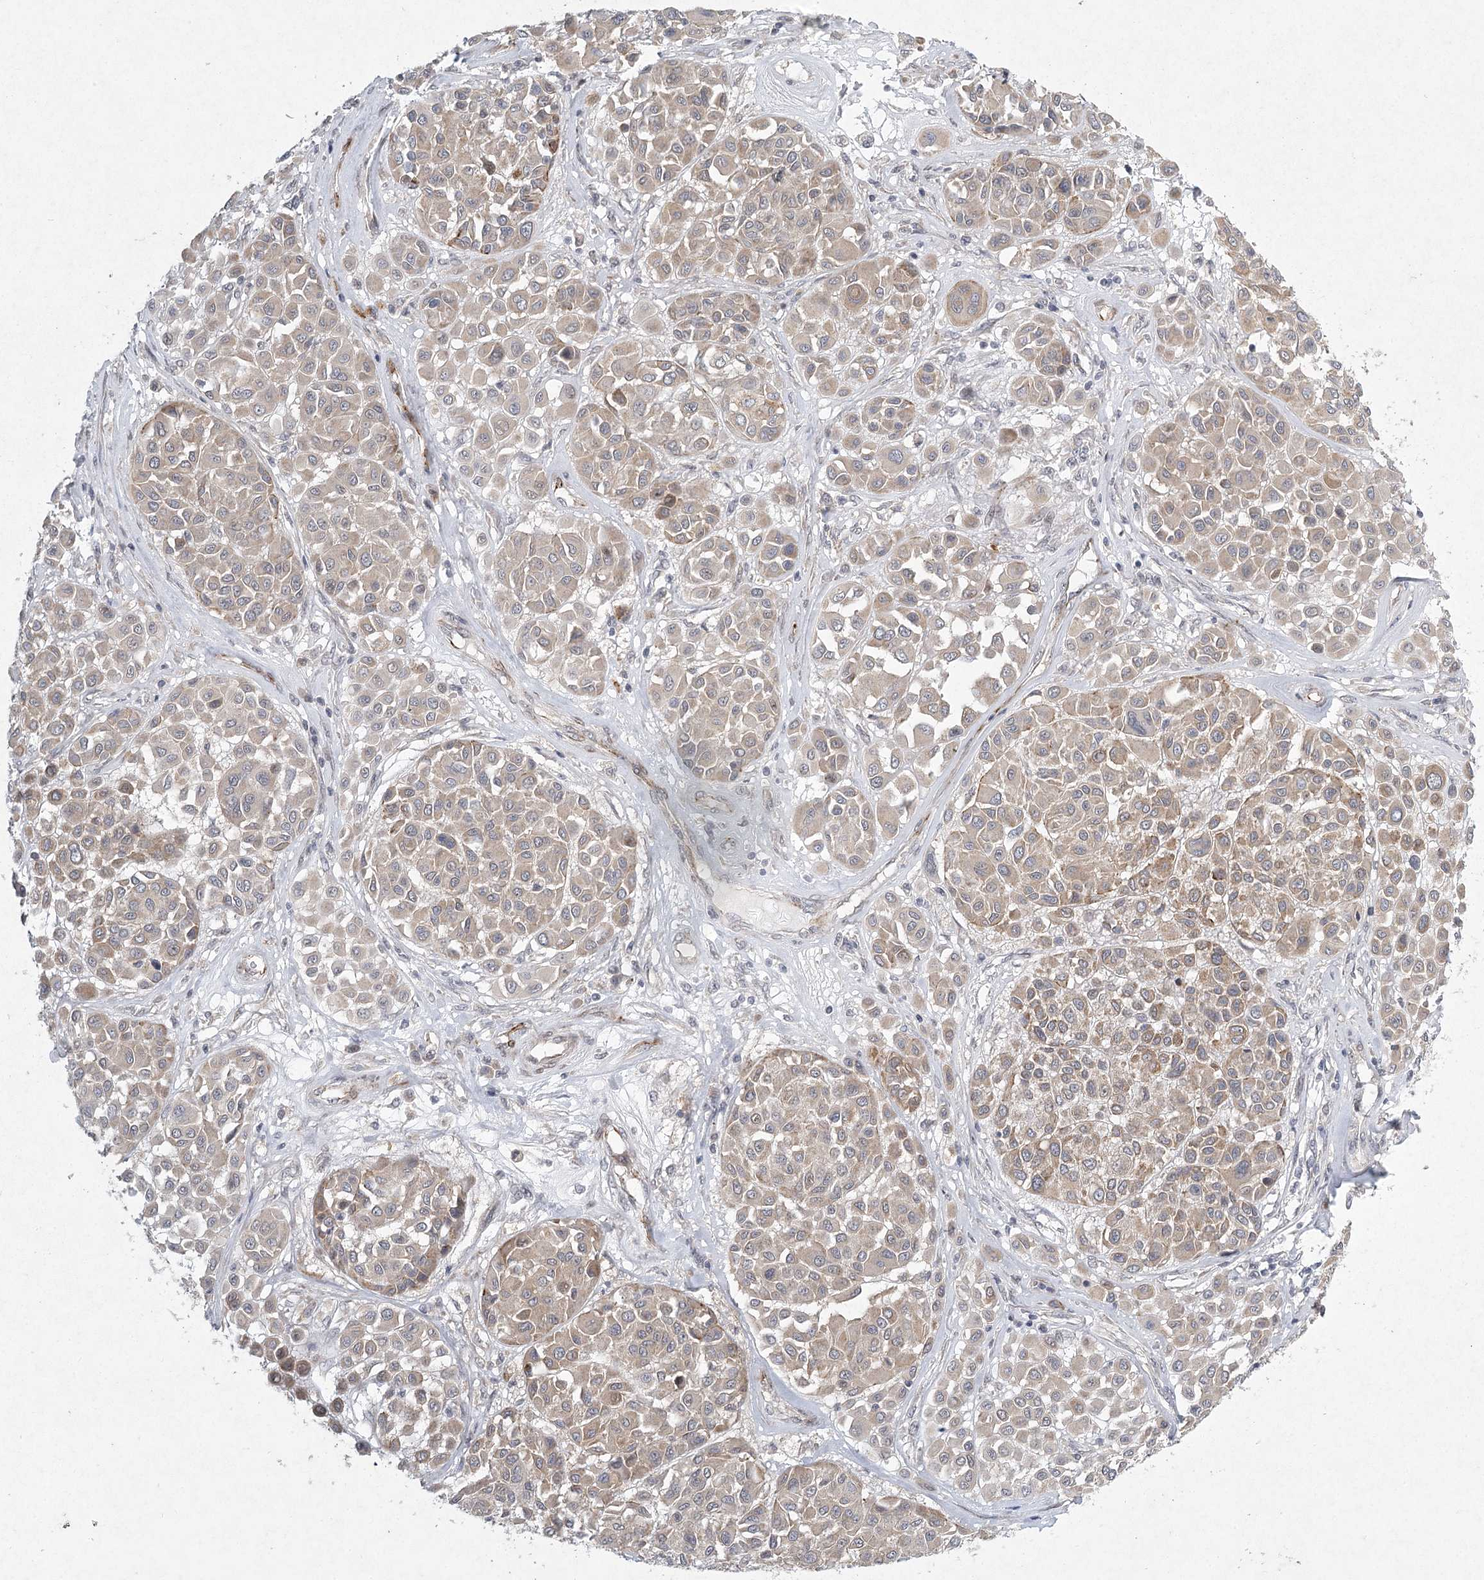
{"staining": {"intensity": "weak", "quantity": "25%-75%", "location": "cytoplasmic/membranous"}, "tissue": "melanoma", "cell_type": "Tumor cells", "image_type": "cancer", "snomed": [{"axis": "morphology", "description": "Malignant melanoma, Metastatic site"}, {"axis": "topography", "description": "Soft tissue"}], "caption": "Immunohistochemical staining of human malignant melanoma (metastatic site) reveals low levels of weak cytoplasmic/membranous protein expression in approximately 25%-75% of tumor cells.", "gene": "MEPE", "patient": {"sex": "male", "age": 41}}